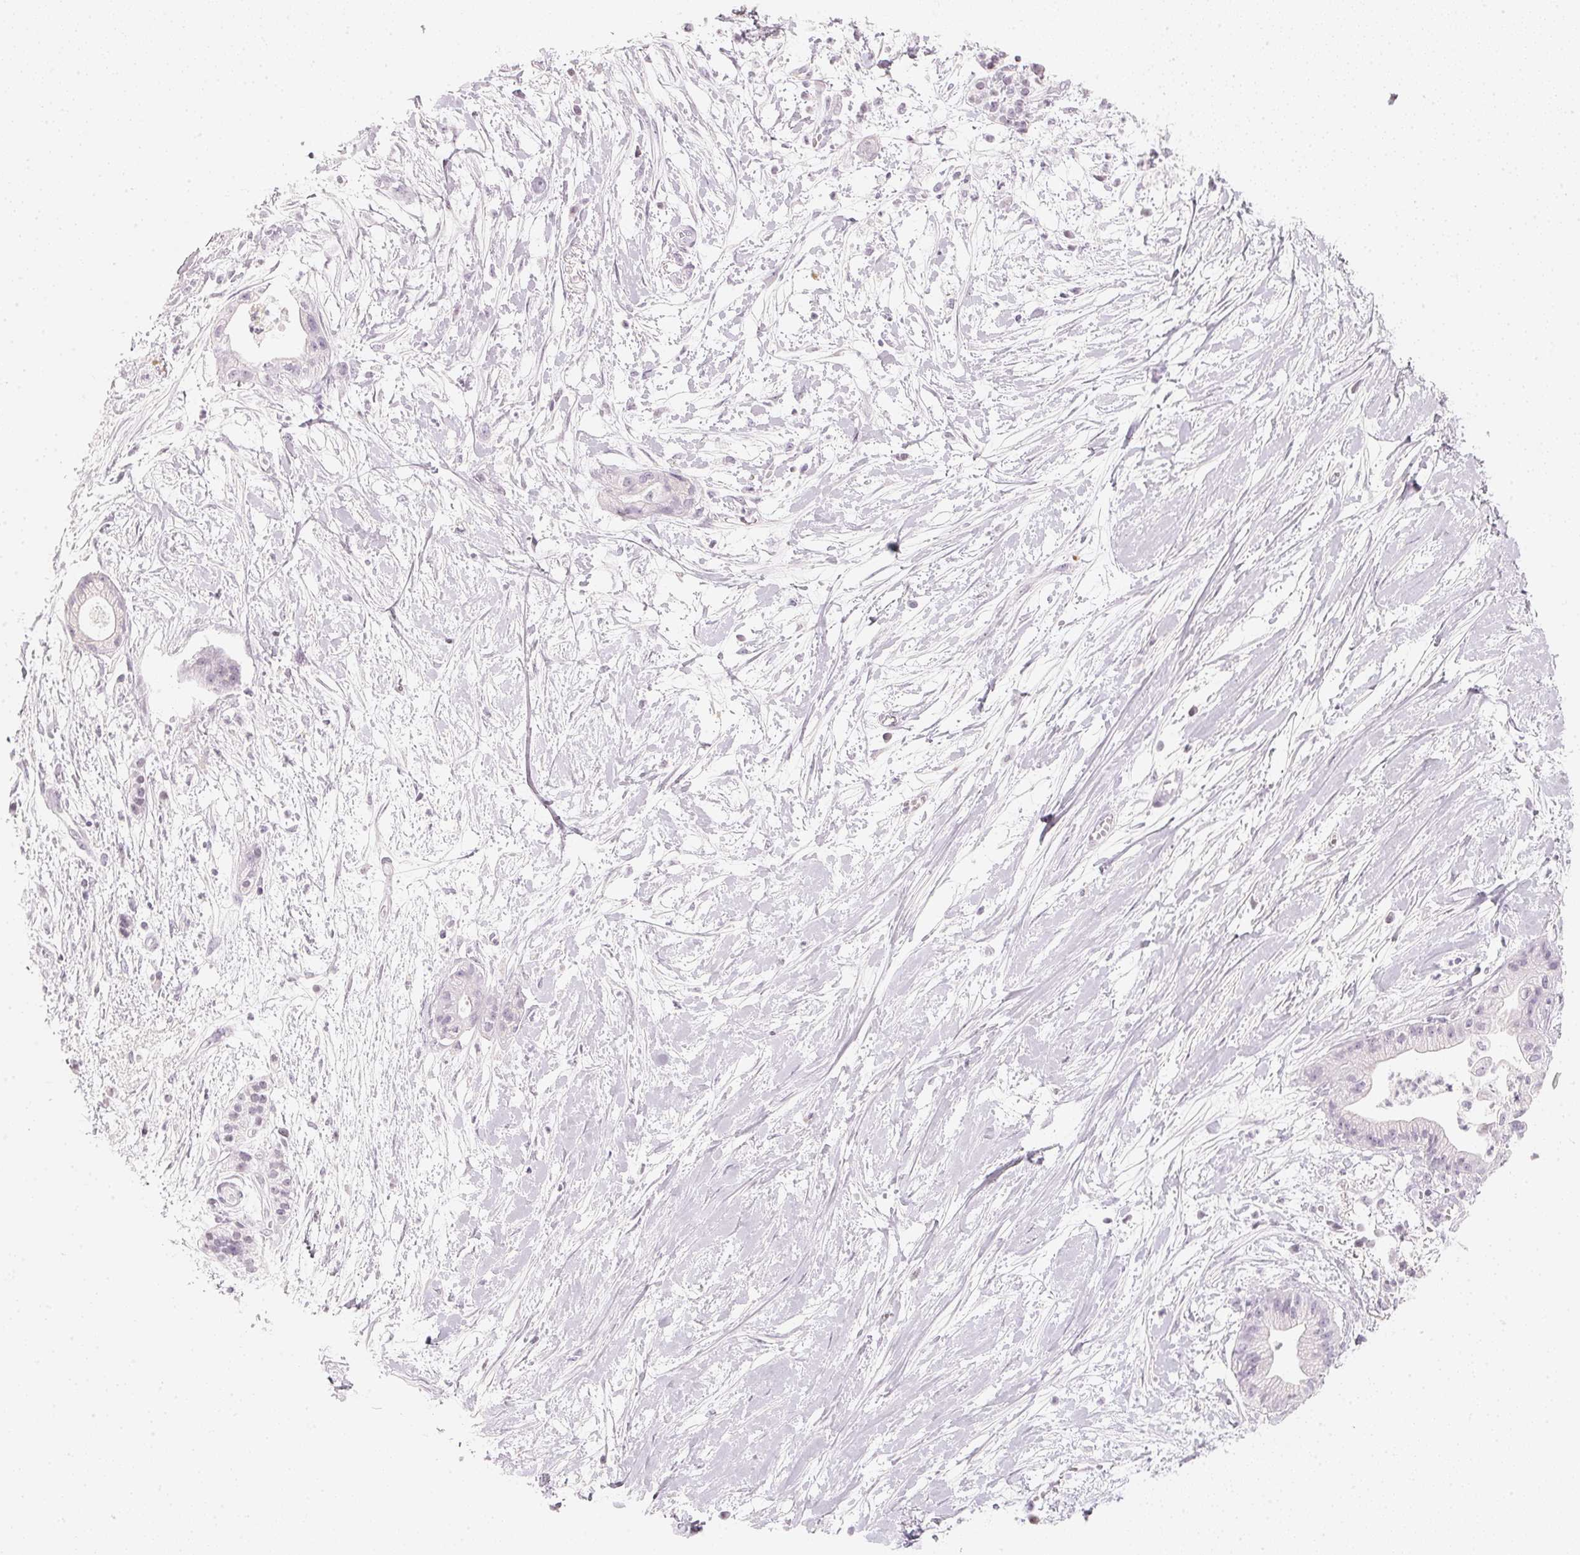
{"staining": {"intensity": "negative", "quantity": "none", "location": "none"}, "tissue": "pancreatic cancer", "cell_type": "Tumor cells", "image_type": "cancer", "snomed": [{"axis": "morphology", "description": "Normal tissue, NOS"}, {"axis": "morphology", "description": "Adenocarcinoma, NOS"}, {"axis": "topography", "description": "Lymph node"}, {"axis": "topography", "description": "Pancreas"}], "caption": "DAB (3,3'-diaminobenzidine) immunohistochemical staining of human adenocarcinoma (pancreatic) exhibits no significant expression in tumor cells. (DAB (3,3'-diaminobenzidine) immunohistochemistry visualized using brightfield microscopy, high magnification).", "gene": "SLC22A8", "patient": {"sex": "female", "age": 58}}